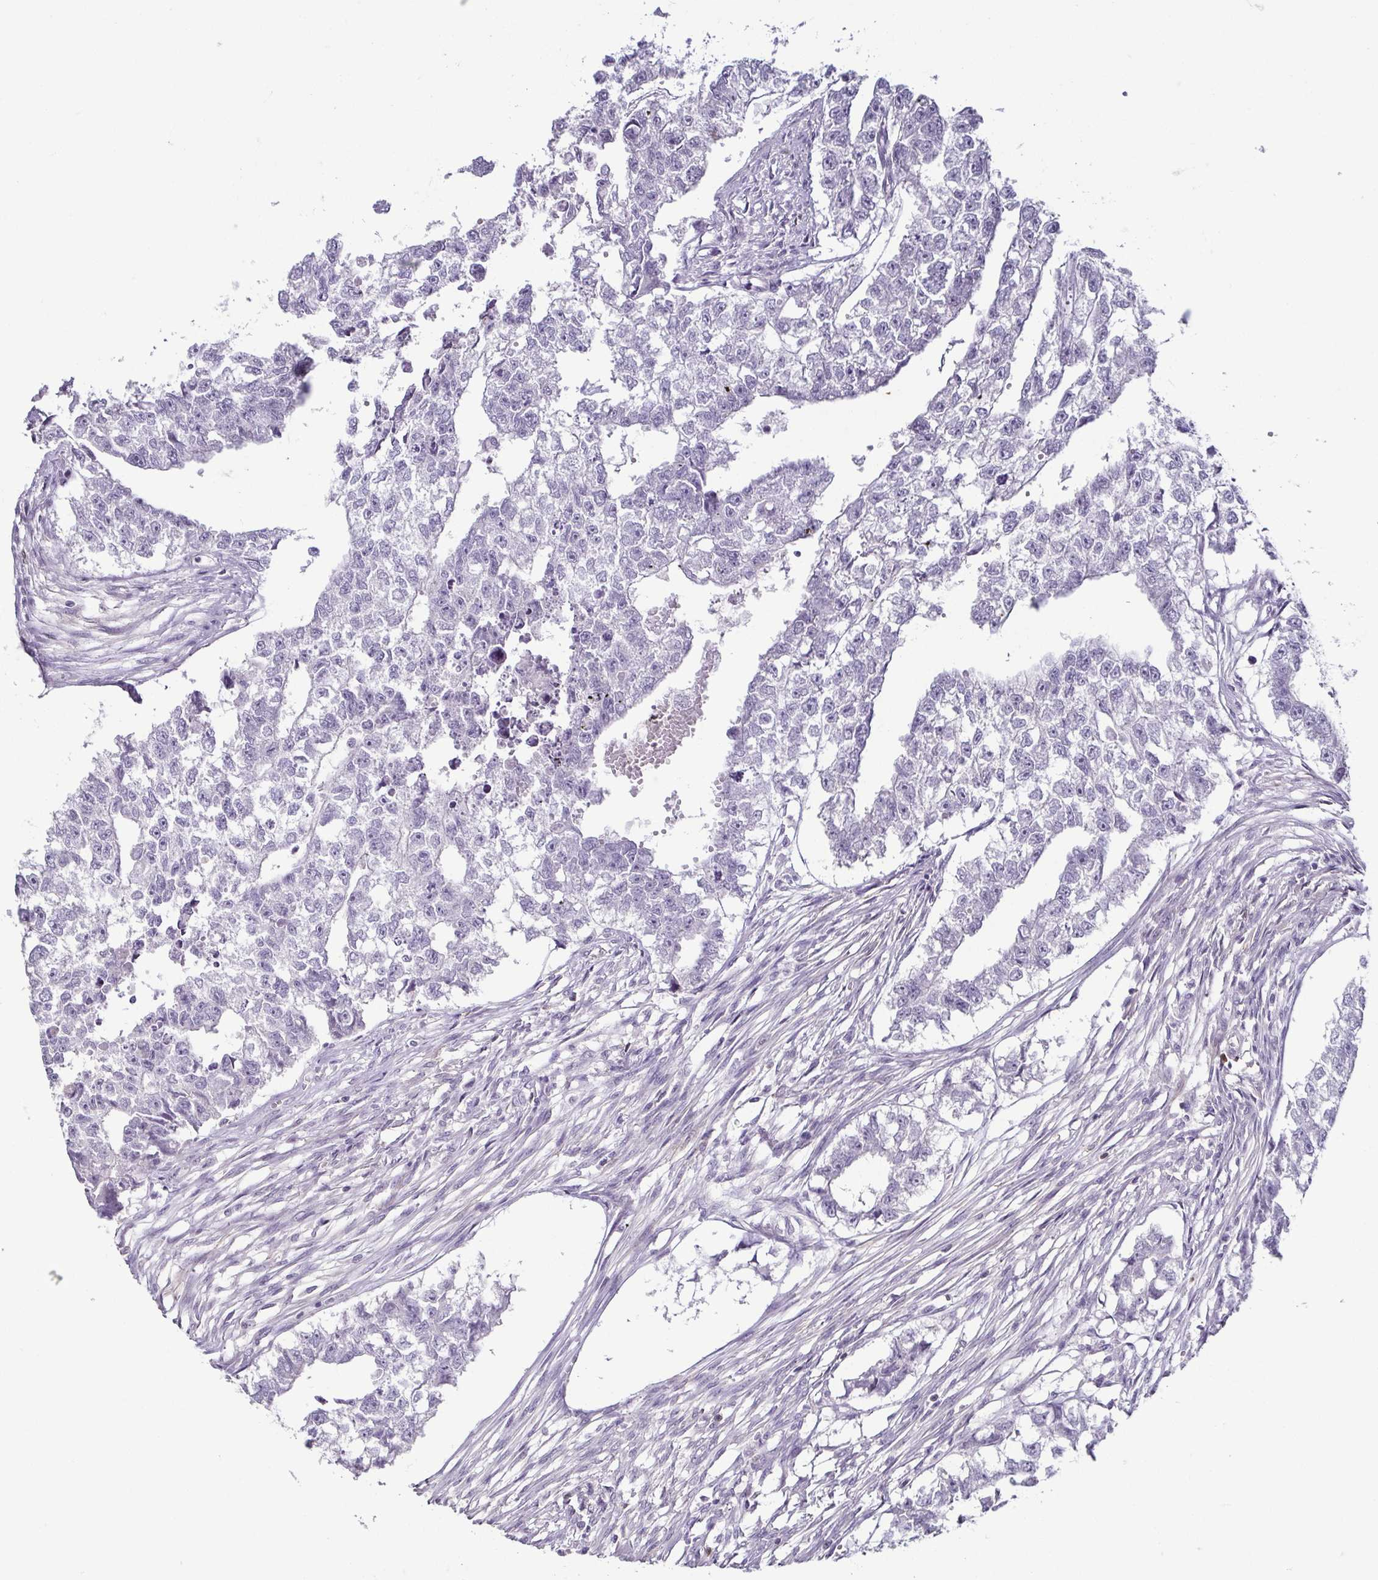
{"staining": {"intensity": "negative", "quantity": "none", "location": "none"}, "tissue": "testis cancer", "cell_type": "Tumor cells", "image_type": "cancer", "snomed": [{"axis": "morphology", "description": "Carcinoma, Embryonal, NOS"}, {"axis": "morphology", "description": "Teratoma, malignant, NOS"}, {"axis": "topography", "description": "Testis"}], "caption": "IHC of human testis embryonal carcinoma reveals no positivity in tumor cells.", "gene": "HOPX", "patient": {"sex": "male", "age": 44}}